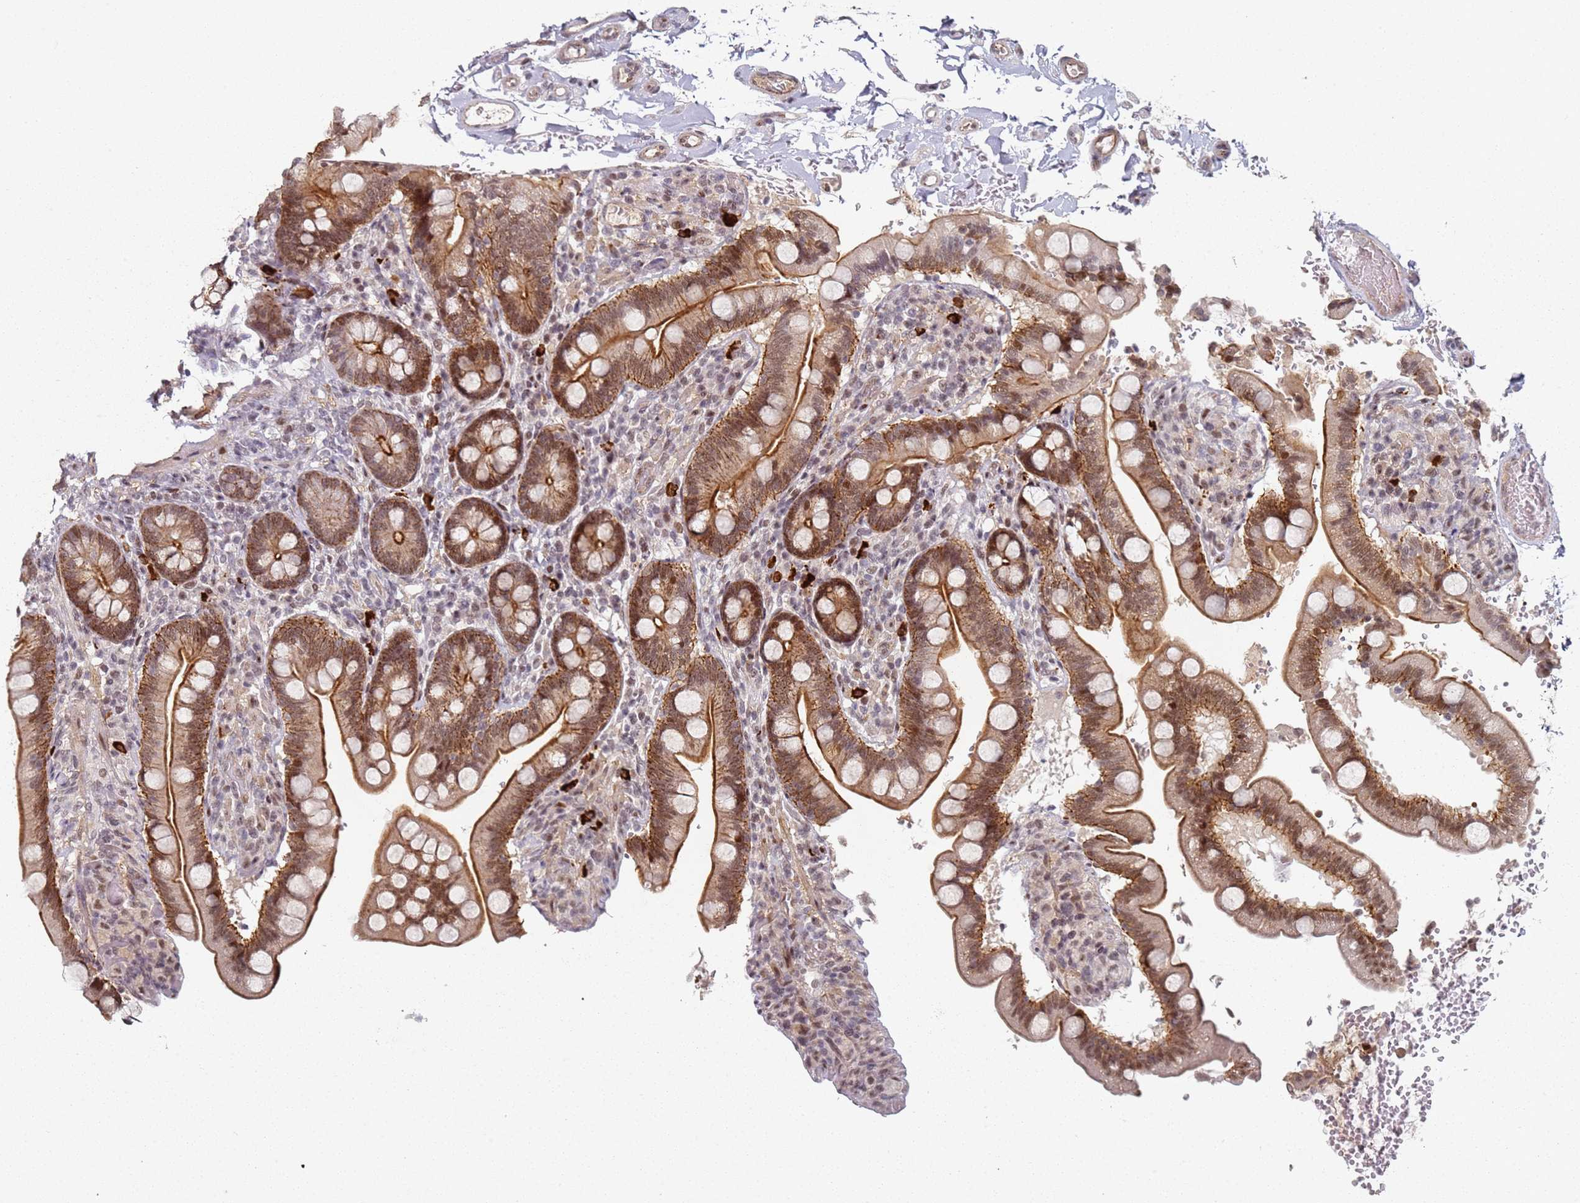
{"staining": {"intensity": "strong", "quantity": ">75%", "location": "cytoplasmic/membranous,nuclear"}, "tissue": "small intestine", "cell_type": "Glandular cells", "image_type": "normal", "snomed": [{"axis": "morphology", "description": "Normal tissue, NOS"}, {"axis": "topography", "description": "Small intestine"}], "caption": "IHC of unremarkable small intestine shows high levels of strong cytoplasmic/membranous,nuclear positivity in about >75% of glandular cells.", "gene": "ATF6B", "patient": {"sex": "female", "age": 64}}